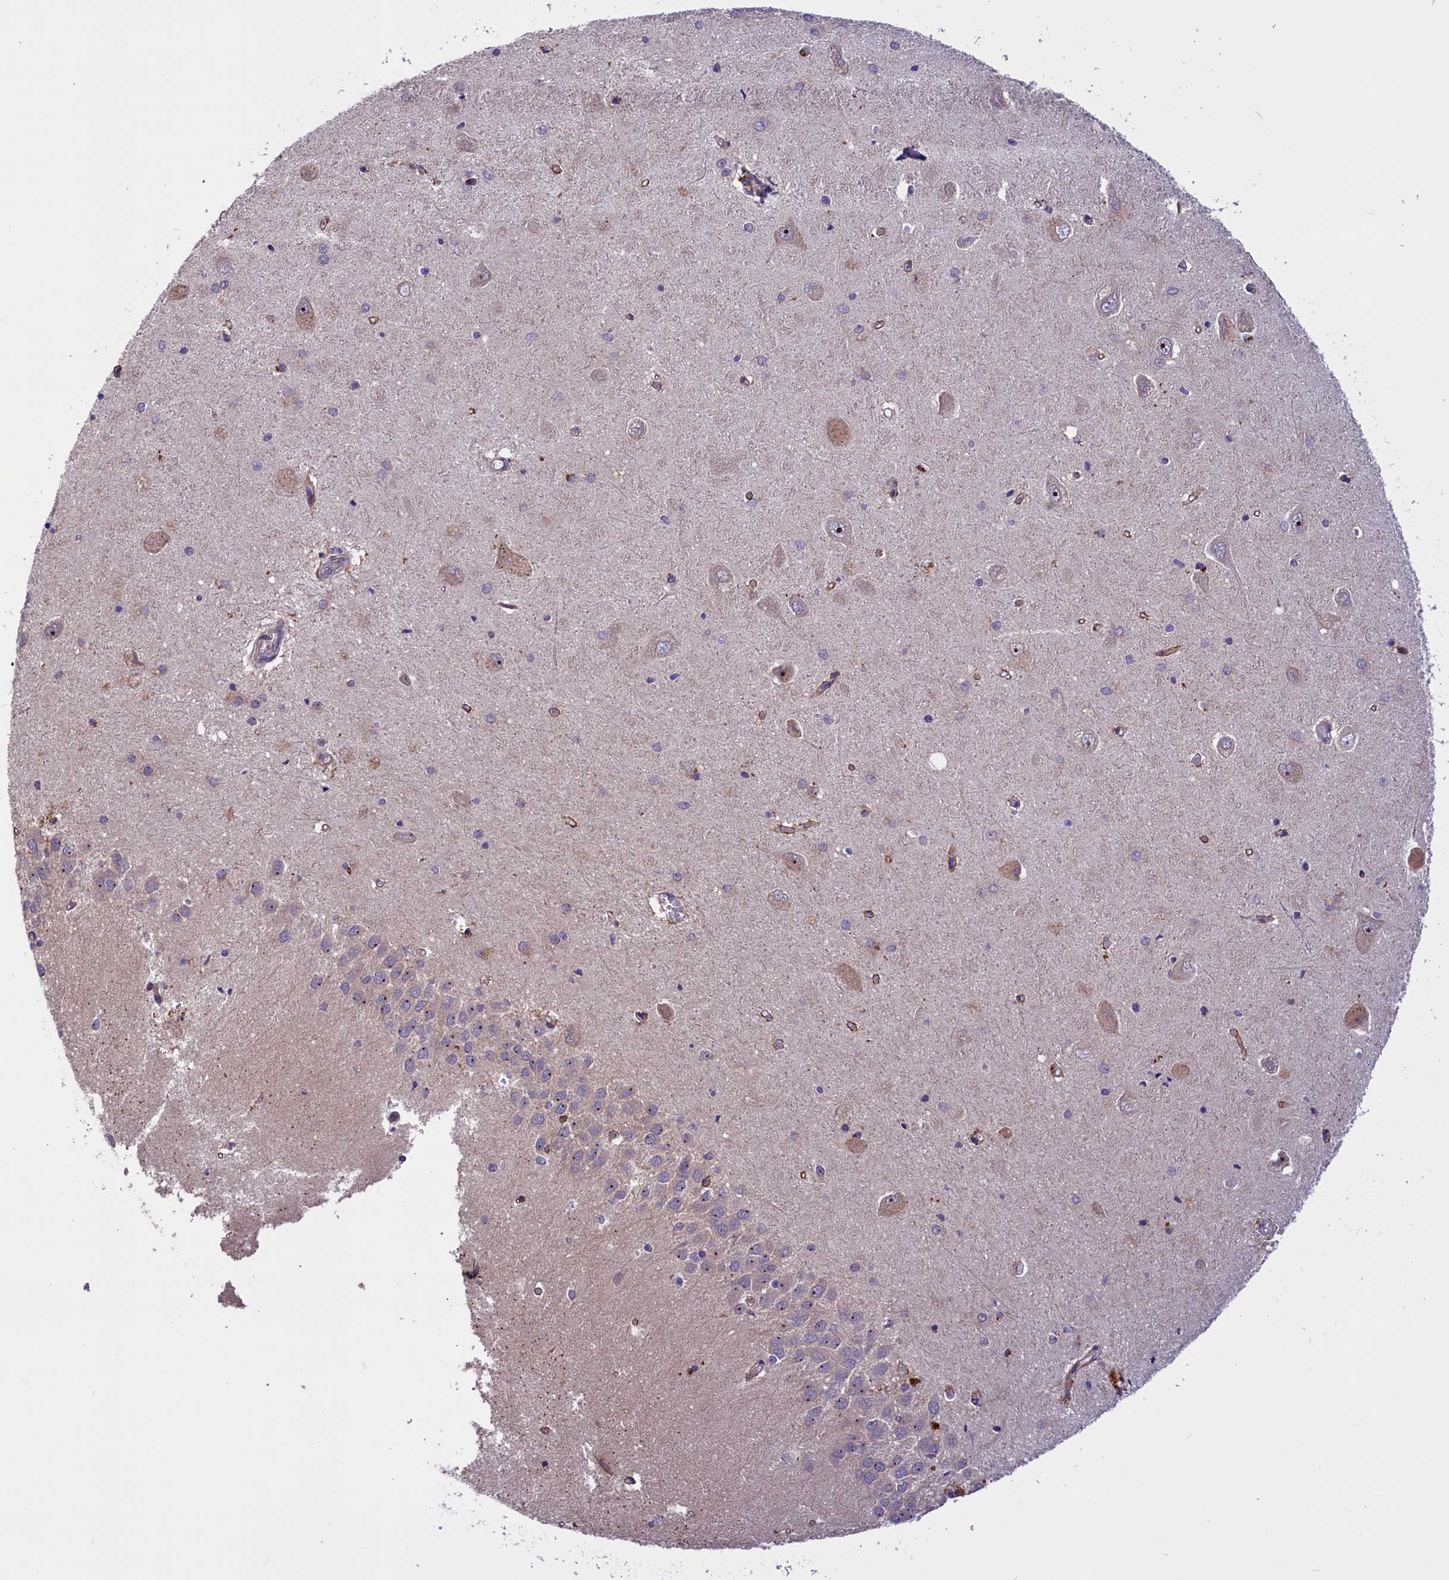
{"staining": {"intensity": "negative", "quantity": "none", "location": "none"}, "tissue": "hippocampus", "cell_type": "Glial cells", "image_type": "normal", "snomed": [{"axis": "morphology", "description": "Normal tissue, NOS"}, {"axis": "topography", "description": "Hippocampus"}], "caption": "Immunohistochemistry (IHC) of normal human hippocampus exhibits no positivity in glial cells.", "gene": "FRY", "patient": {"sex": "male", "age": 45}}